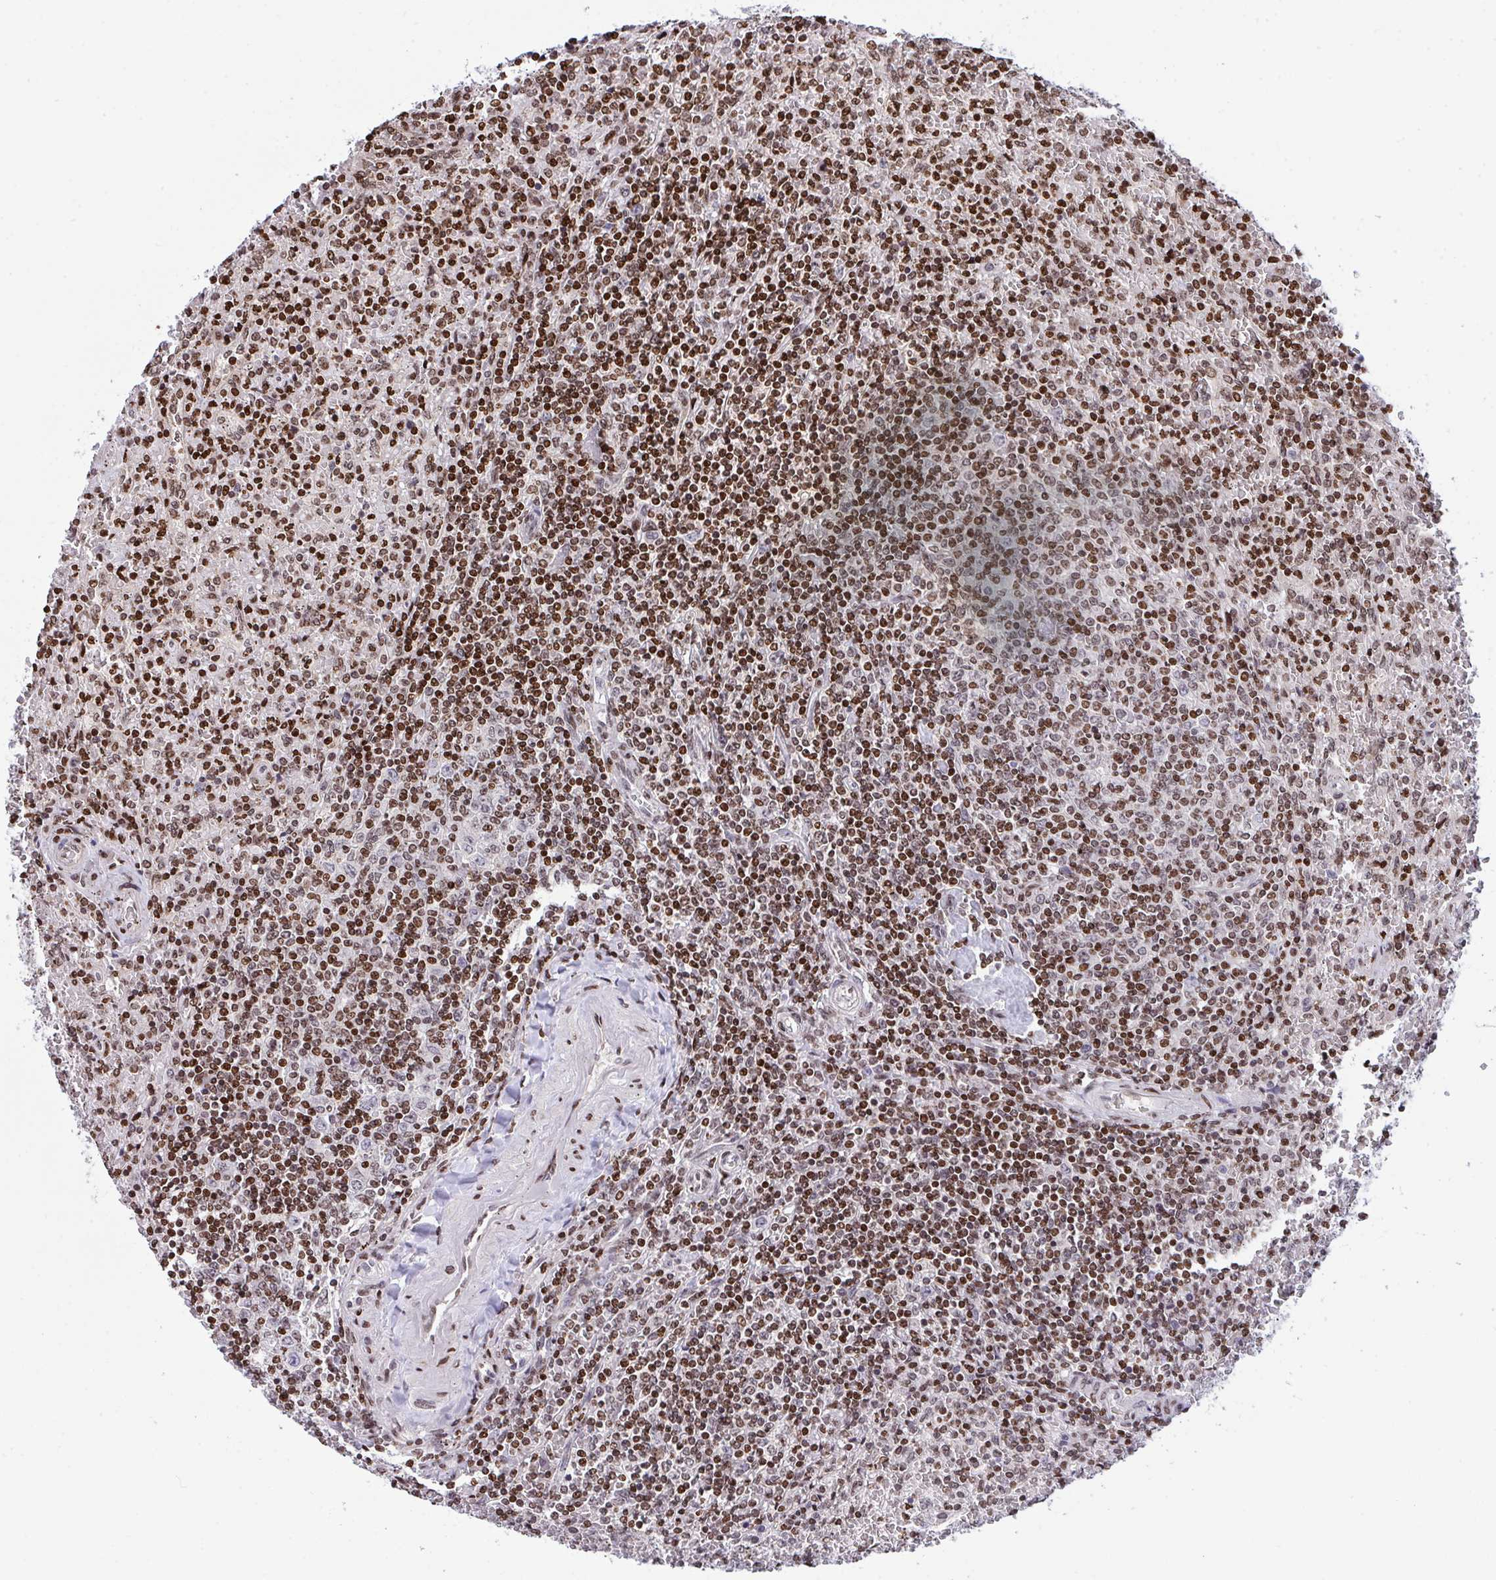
{"staining": {"intensity": "moderate", "quantity": ">75%", "location": "nuclear"}, "tissue": "lymphoma", "cell_type": "Tumor cells", "image_type": "cancer", "snomed": [{"axis": "morphology", "description": "Malignant lymphoma, non-Hodgkin's type, Low grade"}, {"axis": "topography", "description": "Spleen"}], "caption": "Lymphoma was stained to show a protein in brown. There is medium levels of moderate nuclear positivity in approximately >75% of tumor cells.", "gene": "RAPGEF5", "patient": {"sex": "female", "age": 64}}